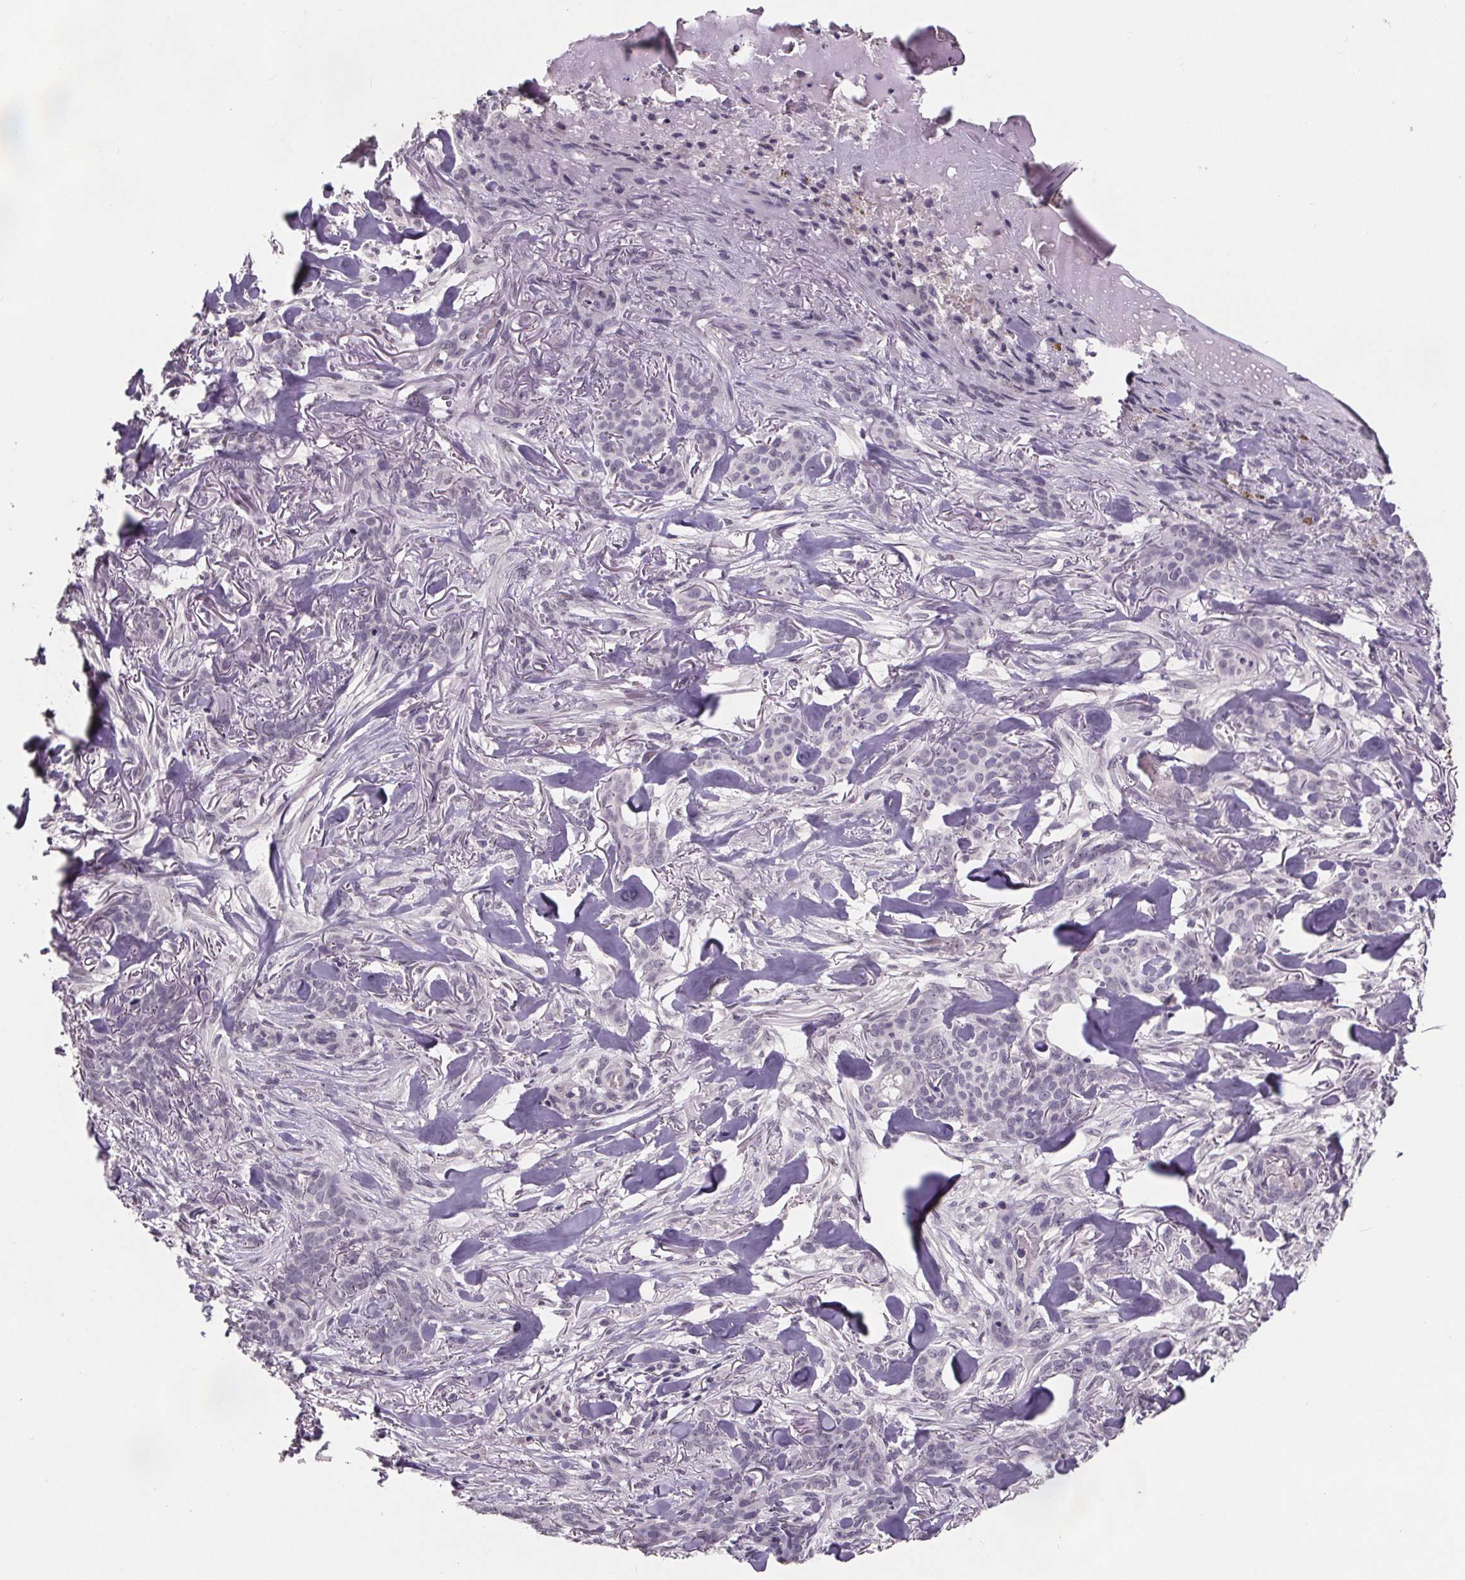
{"staining": {"intensity": "negative", "quantity": "none", "location": "none"}, "tissue": "skin cancer", "cell_type": "Tumor cells", "image_type": "cancer", "snomed": [{"axis": "morphology", "description": "Basal cell carcinoma"}, {"axis": "topography", "description": "Skin"}], "caption": "Tumor cells are negative for brown protein staining in skin cancer.", "gene": "NKX6-1", "patient": {"sex": "female", "age": 61}}